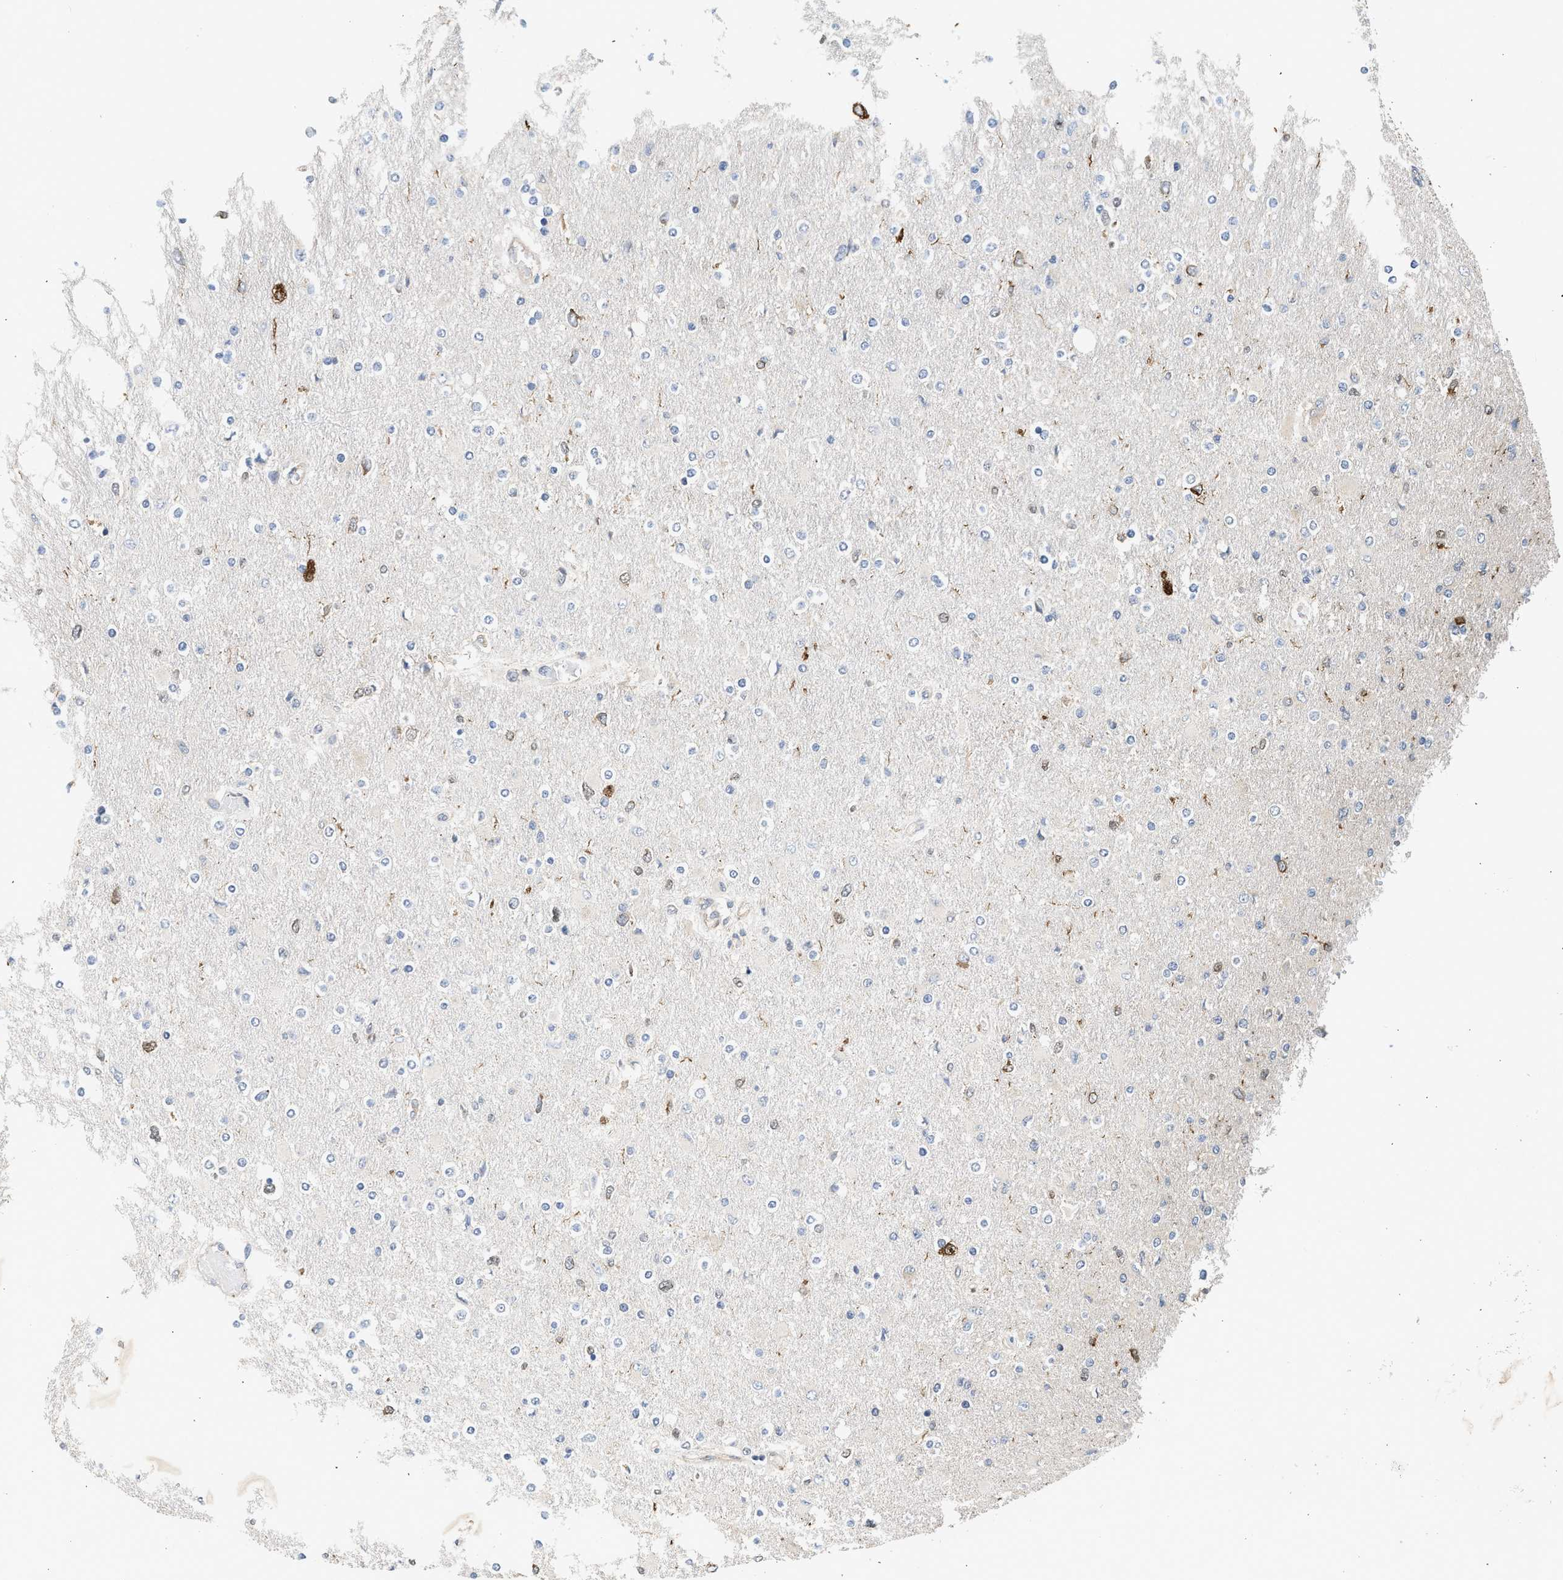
{"staining": {"intensity": "weak", "quantity": "<25%", "location": "cytoplasmic/membranous"}, "tissue": "glioma", "cell_type": "Tumor cells", "image_type": "cancer", "snomed": [{"axis": "morphology", "description": "Glioma, malignant, High grade"}, {"axis": "topography", "description": "Cerebral cortex"}], "caption": "Tumor cells are negative for protein expression in human glioma.", "gene": "POLG2", "patient": {"sex": "female", "age": 36}}